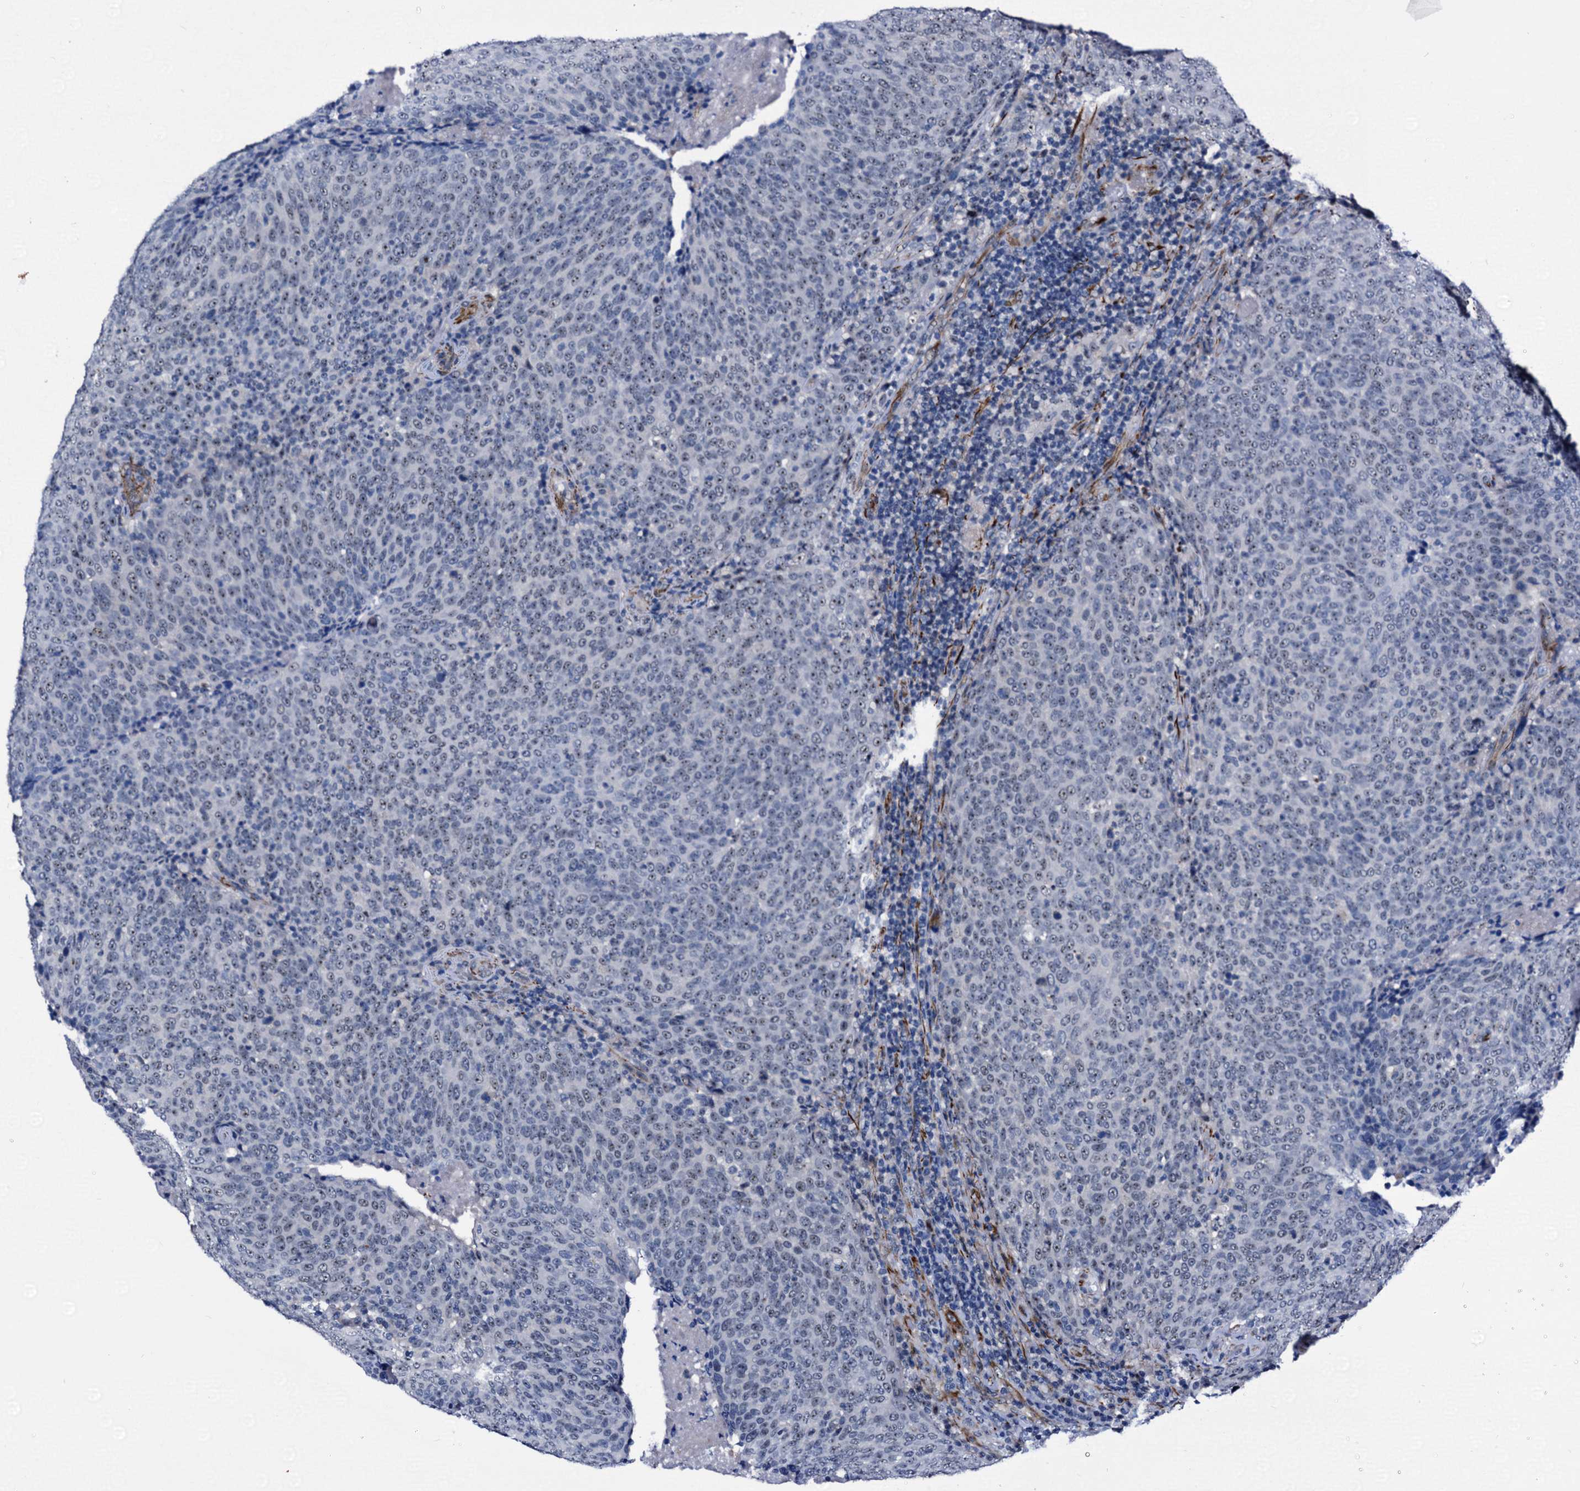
{"staining": {"intensity": "weak", "quantity": ">75%", "location": "nuclear"}, "tissue": "head and neck cancer", "cell_type": "Tumor cells", "image_type": "cancer", "snomed": [{"axis": "morphology", "description": "Squamous cell carcinoma, NOS"}, {"axis": "morphology", "description": "Squamous cell carcinoma, metastatic, NOS"}, {"axis": "topography", "description": "Lymph node"}, {"axis": "topography", "description": "Head-Neck"}], "caption": "High-power microscopy captured an IHC photomicrograph of head and neck squamous cell carcinoma, revealing weak nuclear expression in approximately >75% of tumor cells. (Stains: DAB (3,3'-diaminobenzidine) in brown, nuclei in blue, Microscopy: brightfield microscopy at high magnification).", "gene": "EMG1", "patient": {"sex": "male", "age": 62}}